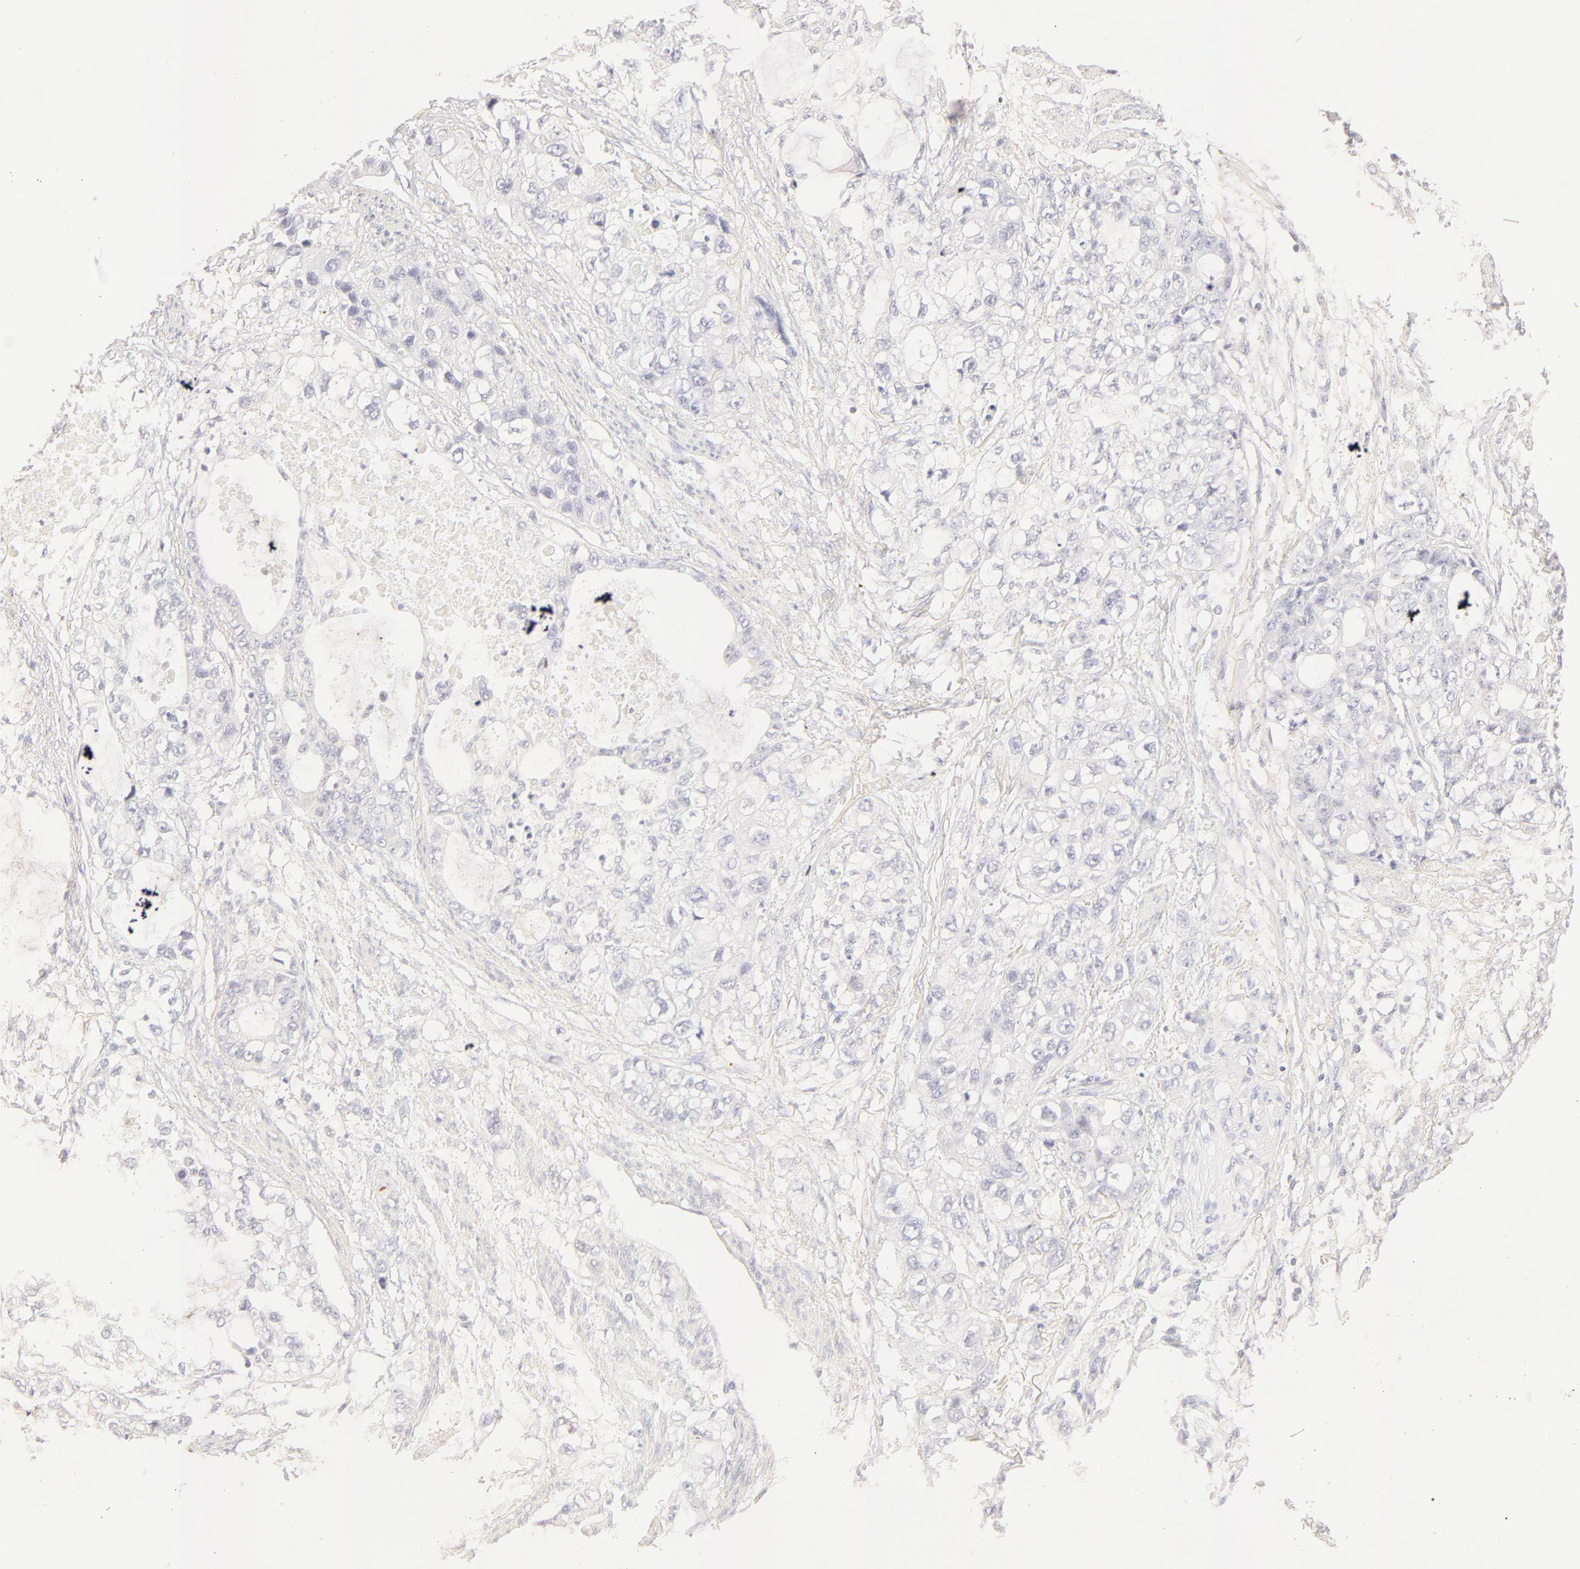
{"staining": {"intensity": "negative", "quantity": "none", "location": "none"}, "tissue": "stomach cancer", "cell_type": "Tumor cells", "image_type": "cancer", "snomed": [{"axis": "morphology", "description": "Adenocarcinoma, NOS"}, {"axis": "topography", "description": "Stomach, upper"}], "caption": "Immunohistochemistry (IHC) of adenocarcinoma (stomach) exhibits no positivity in tumor cells.", "gene": "LGALS7B", "patient": {"sex": "female", "age": 52}}